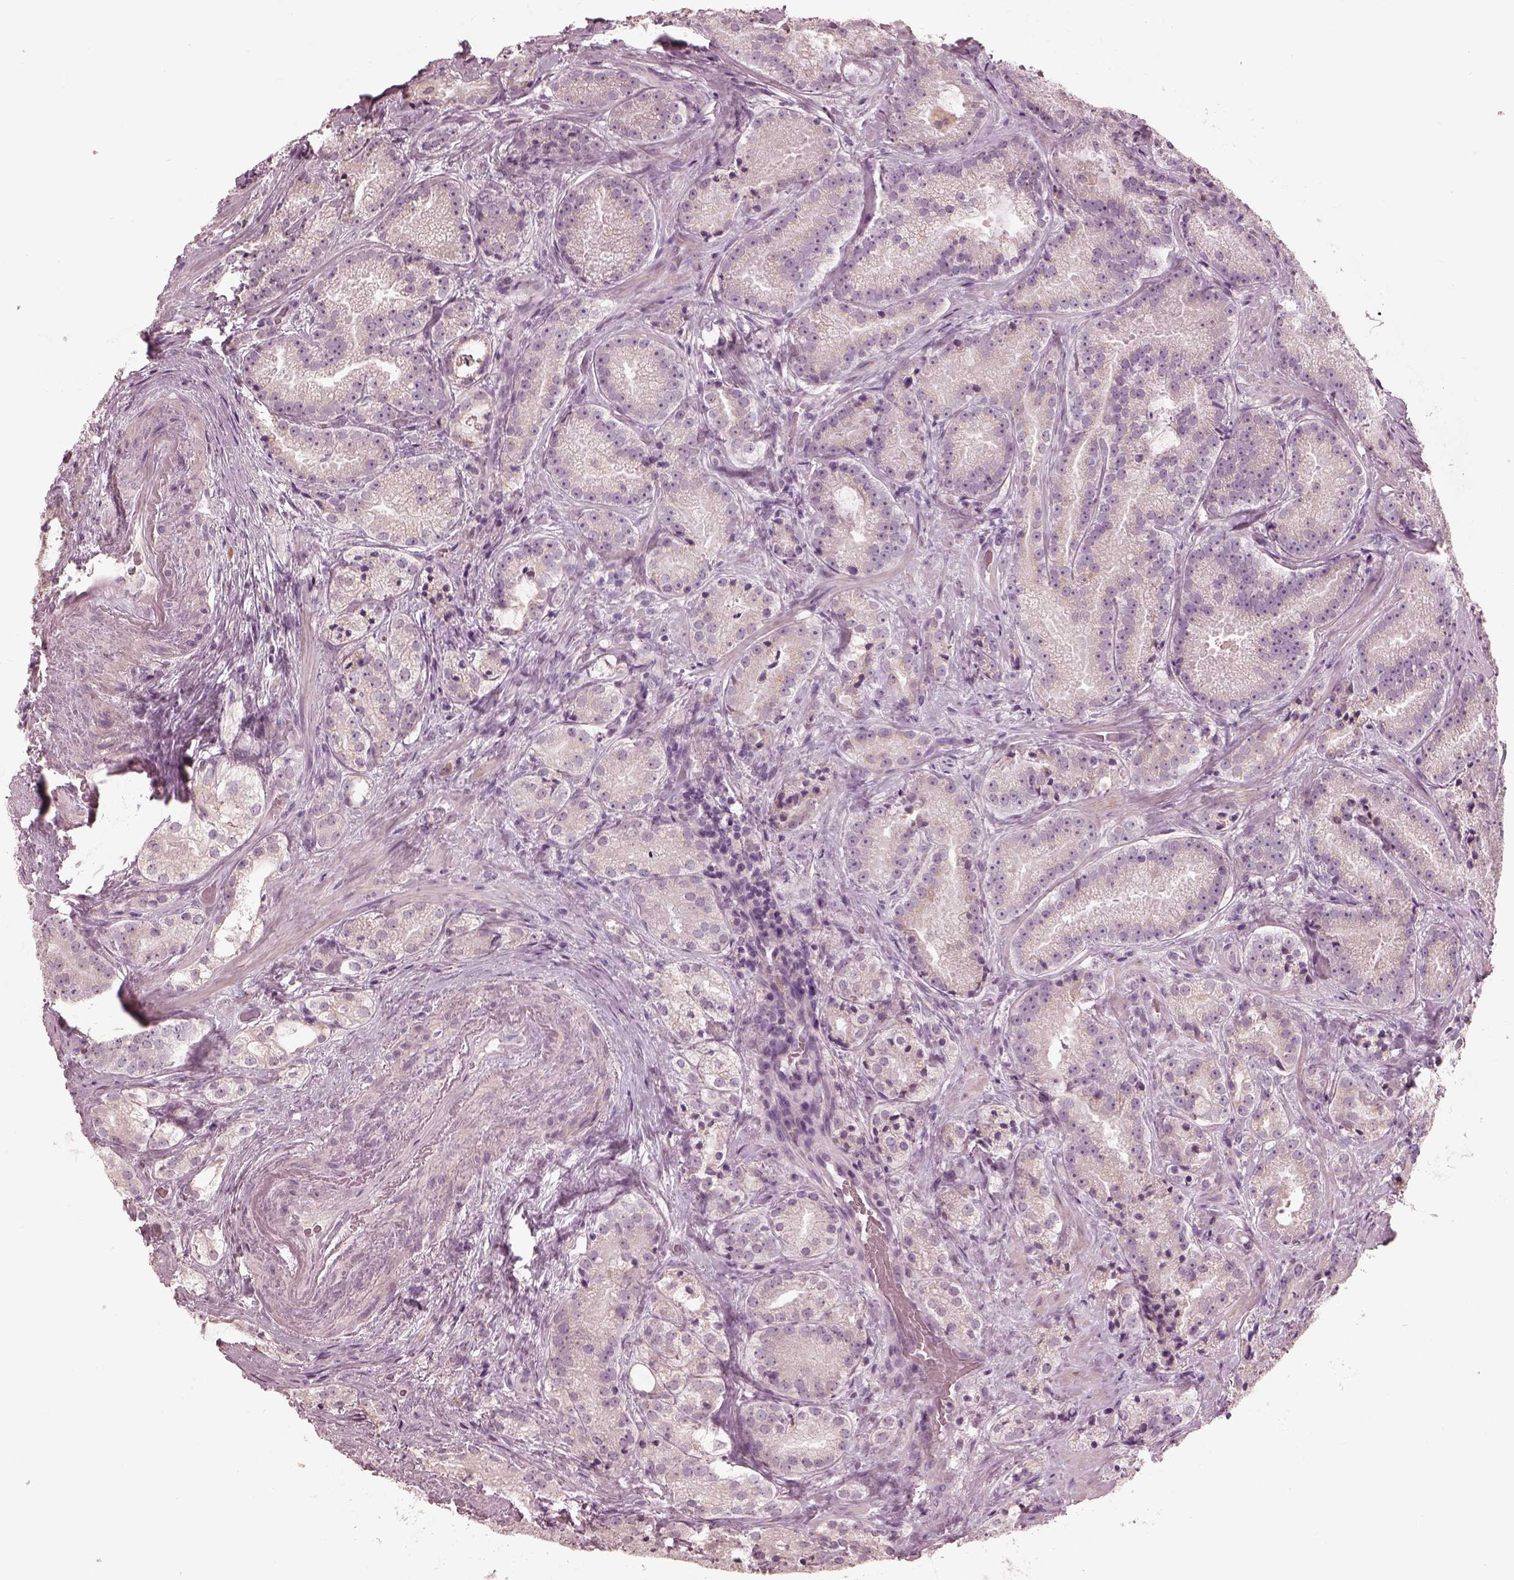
{"staining": {"intensity": "negative", "quantity": "none", "location": "none"}, "tissue": "prostate cancer", "cell_type": "Tumor cells", "image_type": "cancer", "snomed": [{"axis": "morphology", "description": "Adenocarcinoma, NOS"}, {"axis": "morphology", "description": "Adenocarcinoma, High grade"}, {"axis": "topography", "description": "Prostate"}], "caption": "DAB immunohistochemical staining of human prostate cancer reveals no significant staining in tumor cells.", "gene": "MIA", "patient": {"sex": "male", "age": 64}}